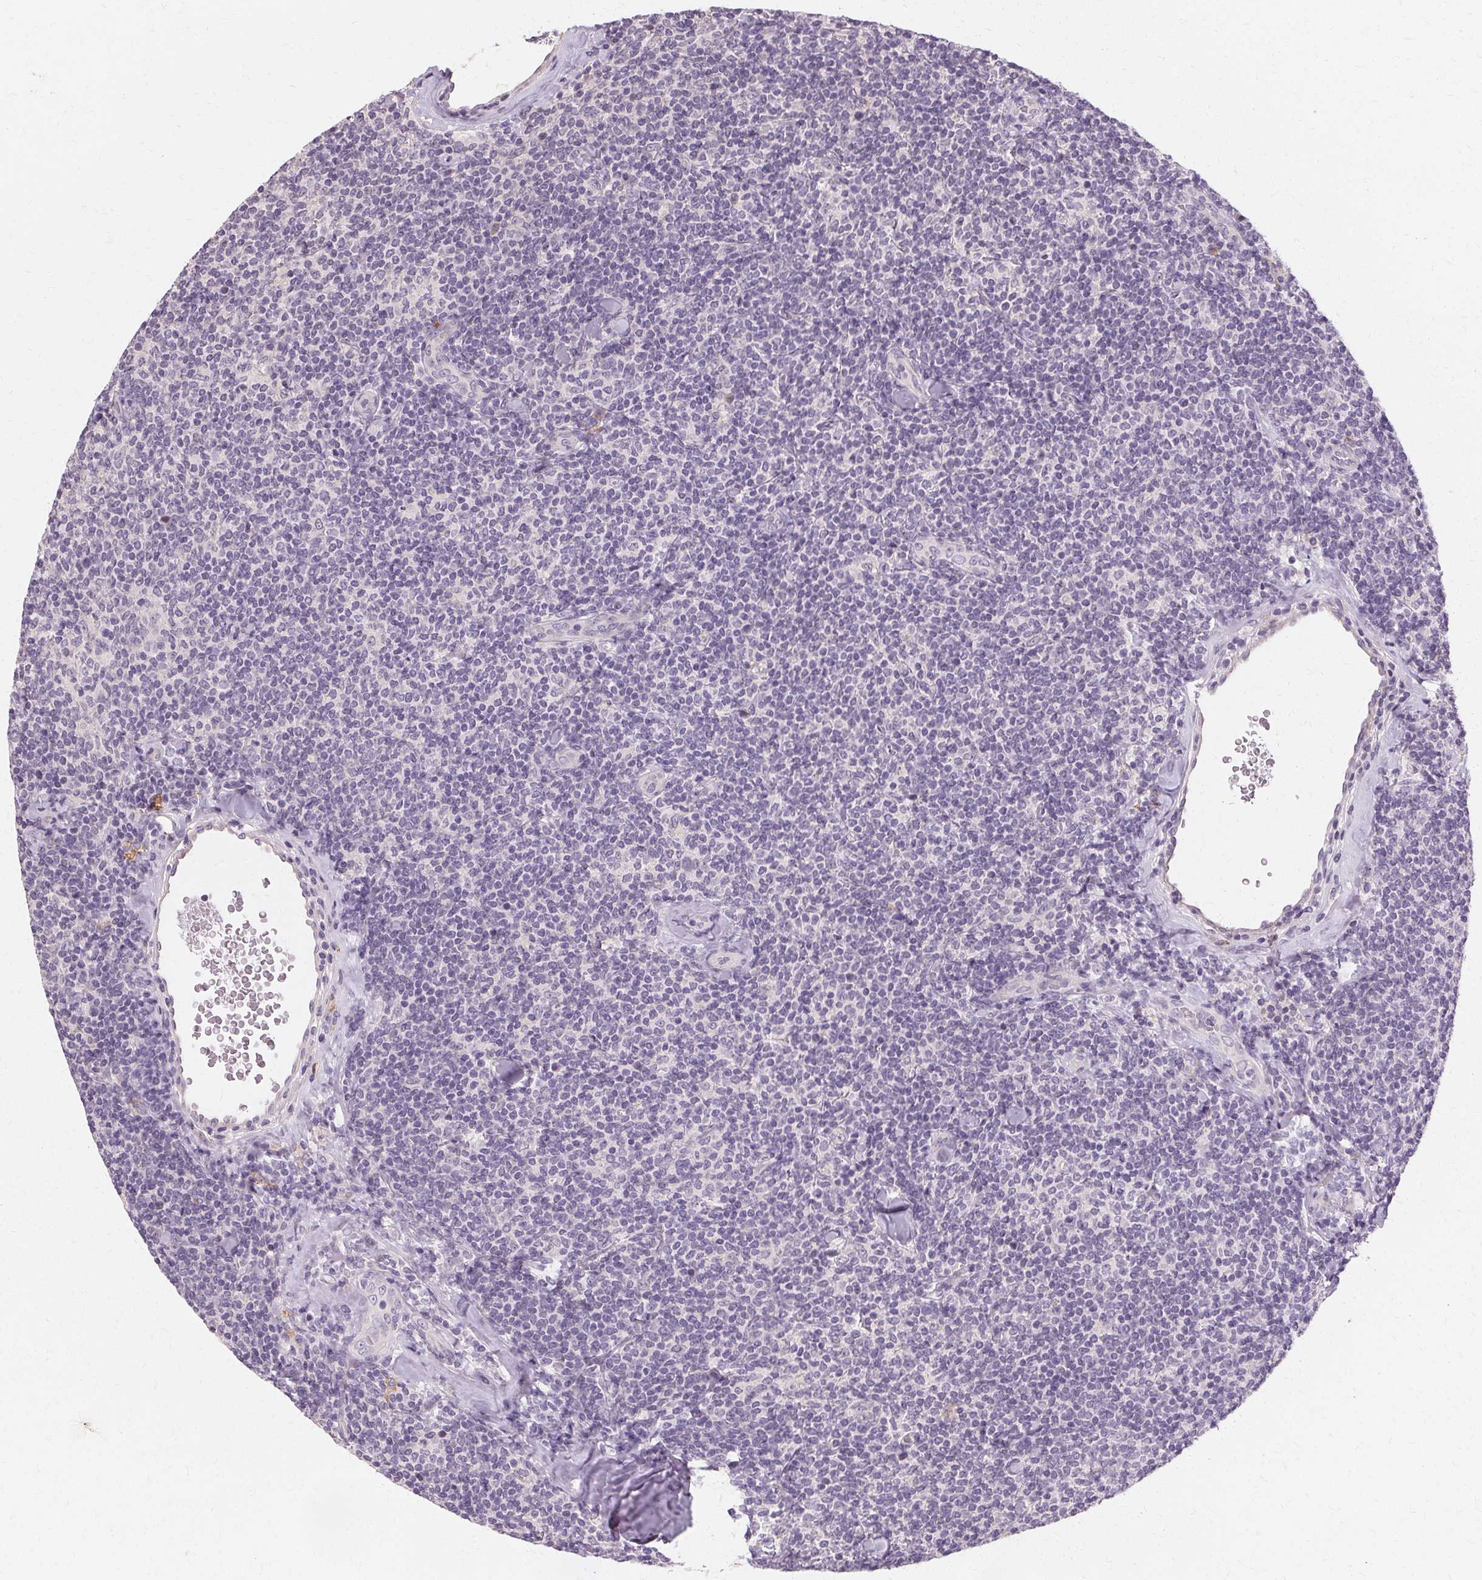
{"staining": {"intensity": "negative", "quantity": "none", "location": "none"}, "tissue": "lymphoma", "cell_type": "Tumor cells", "image_type": "cancer", "snomed": [{"axis": "morphology", "description": "Malignant lymphoma, non-Hodgkin's type, Low grade"}, {"axis": "topography", "description": "Lymph node"}], "caption": "Malignant lymphoma, non-Hodgkin's type (low-grade) was stained to show a protein in brown. There is no significant staining in tumor cells. The staining was performed using DAB (3,3'-diaminobenzidine) to visualize the protein expression in brown, while the nuclei were stained in blue with hematoxylin (Magnification: 20x).", "gene": "IFNGR1", "patient": {"sex": "female", "age": 56}}